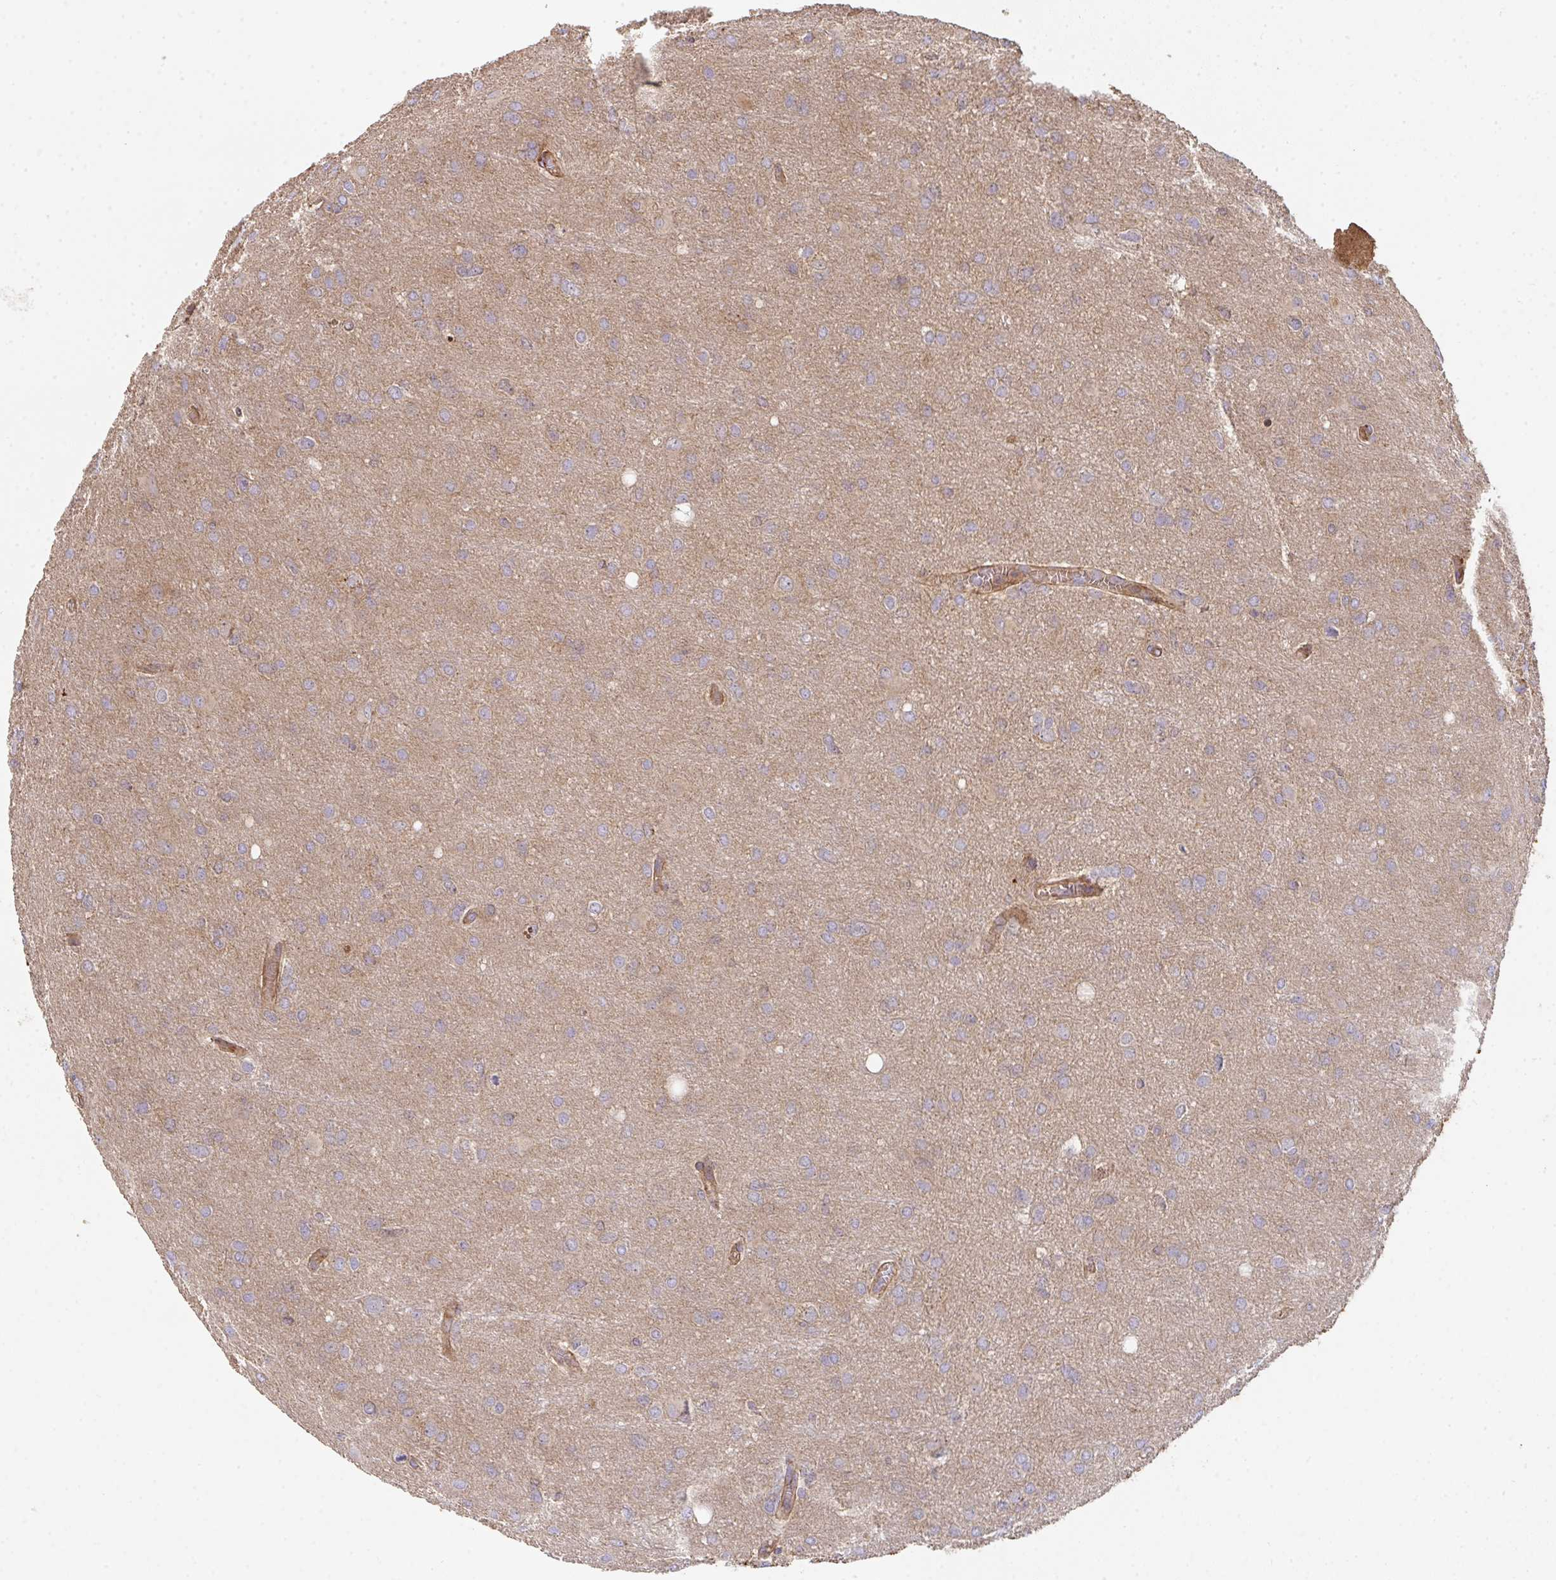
{"staining": {"intensity": "weak", "quantity": ">75%", "location": "cytoplasmic/membranous"}, "tissue": "glioma", "cell_type": "Tumor cells", "image_type": "cancer", "snomed": [{"axis": "morphology", "description": "Glioma, malignant, High grade"}, {"axis": "topography", "description": "Brain"}], "caption": "The photomicrograph shows immunohistochemical staining of malignant glioma (high-grade). There is weak cytoplasmic/membranous staining is identified in approximately >75% of tumor cells. The protein is stained brown, and the nuclei are stained in blue (DAB IHC with brightfield microscopy, high magnification).", "gene": "TNMD", "patient": {"sex": "male", "age": 53}}